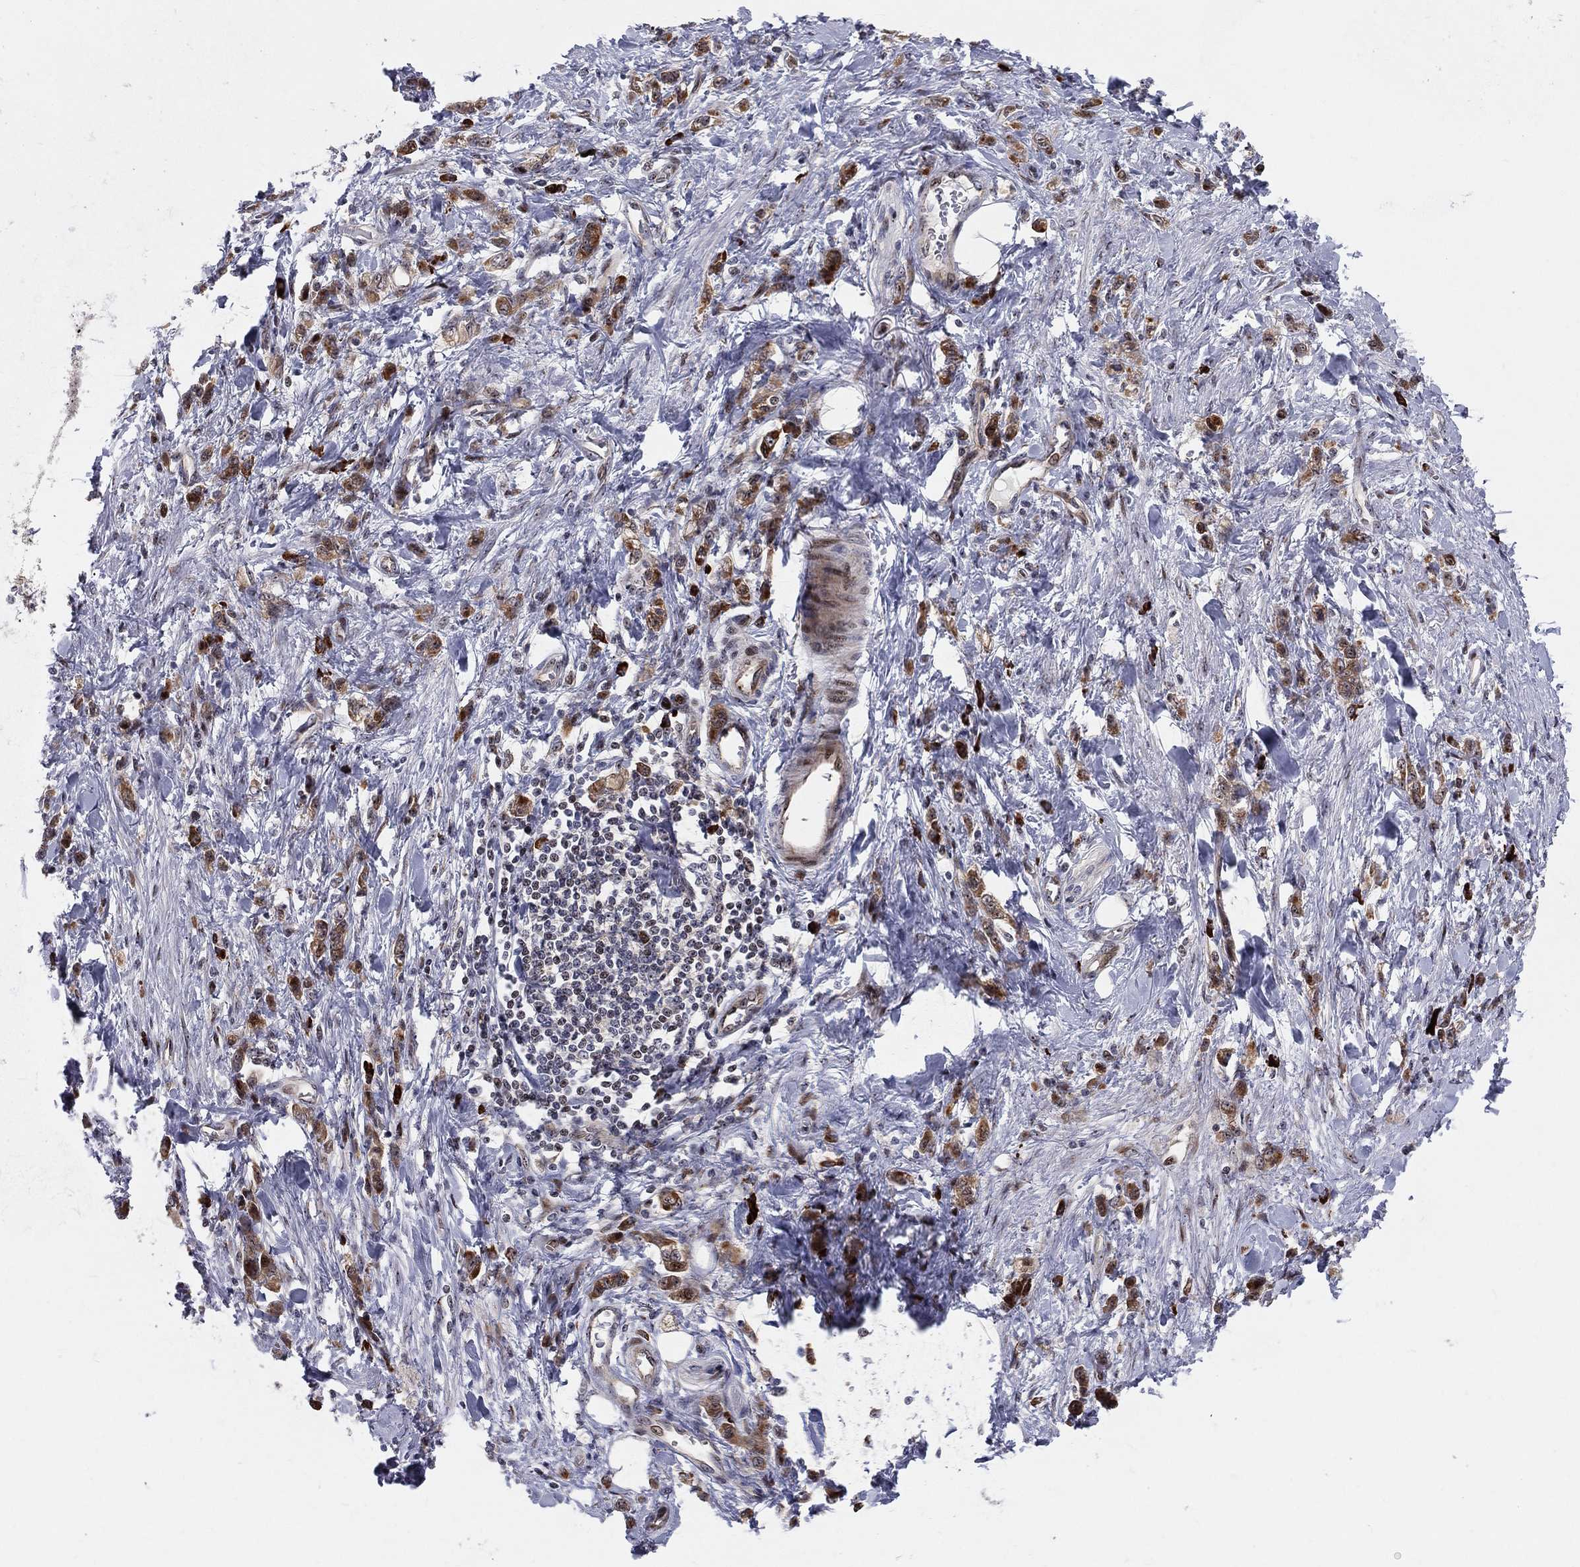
{"staining": {"intensity": "moderate", "quantity": ">75%", "location": "cytoplasmic/membranous"}, "tissue": "stomach cancer", "cell_type": "Tumor cells", "image_type": "cancer", "snomed": [{"axis": "morphology", "description": "Adenocarcinoma, NOS"}, {"axis": "topography", "description": "Stomach"}], "caption": "Protein expression analysis of stomach cancer displays moderate cytoplasmic/membranous staining in approximately >75% of tumor cells.", "gene": "VHL", "patient": {"sex": "male", "age": 77}}